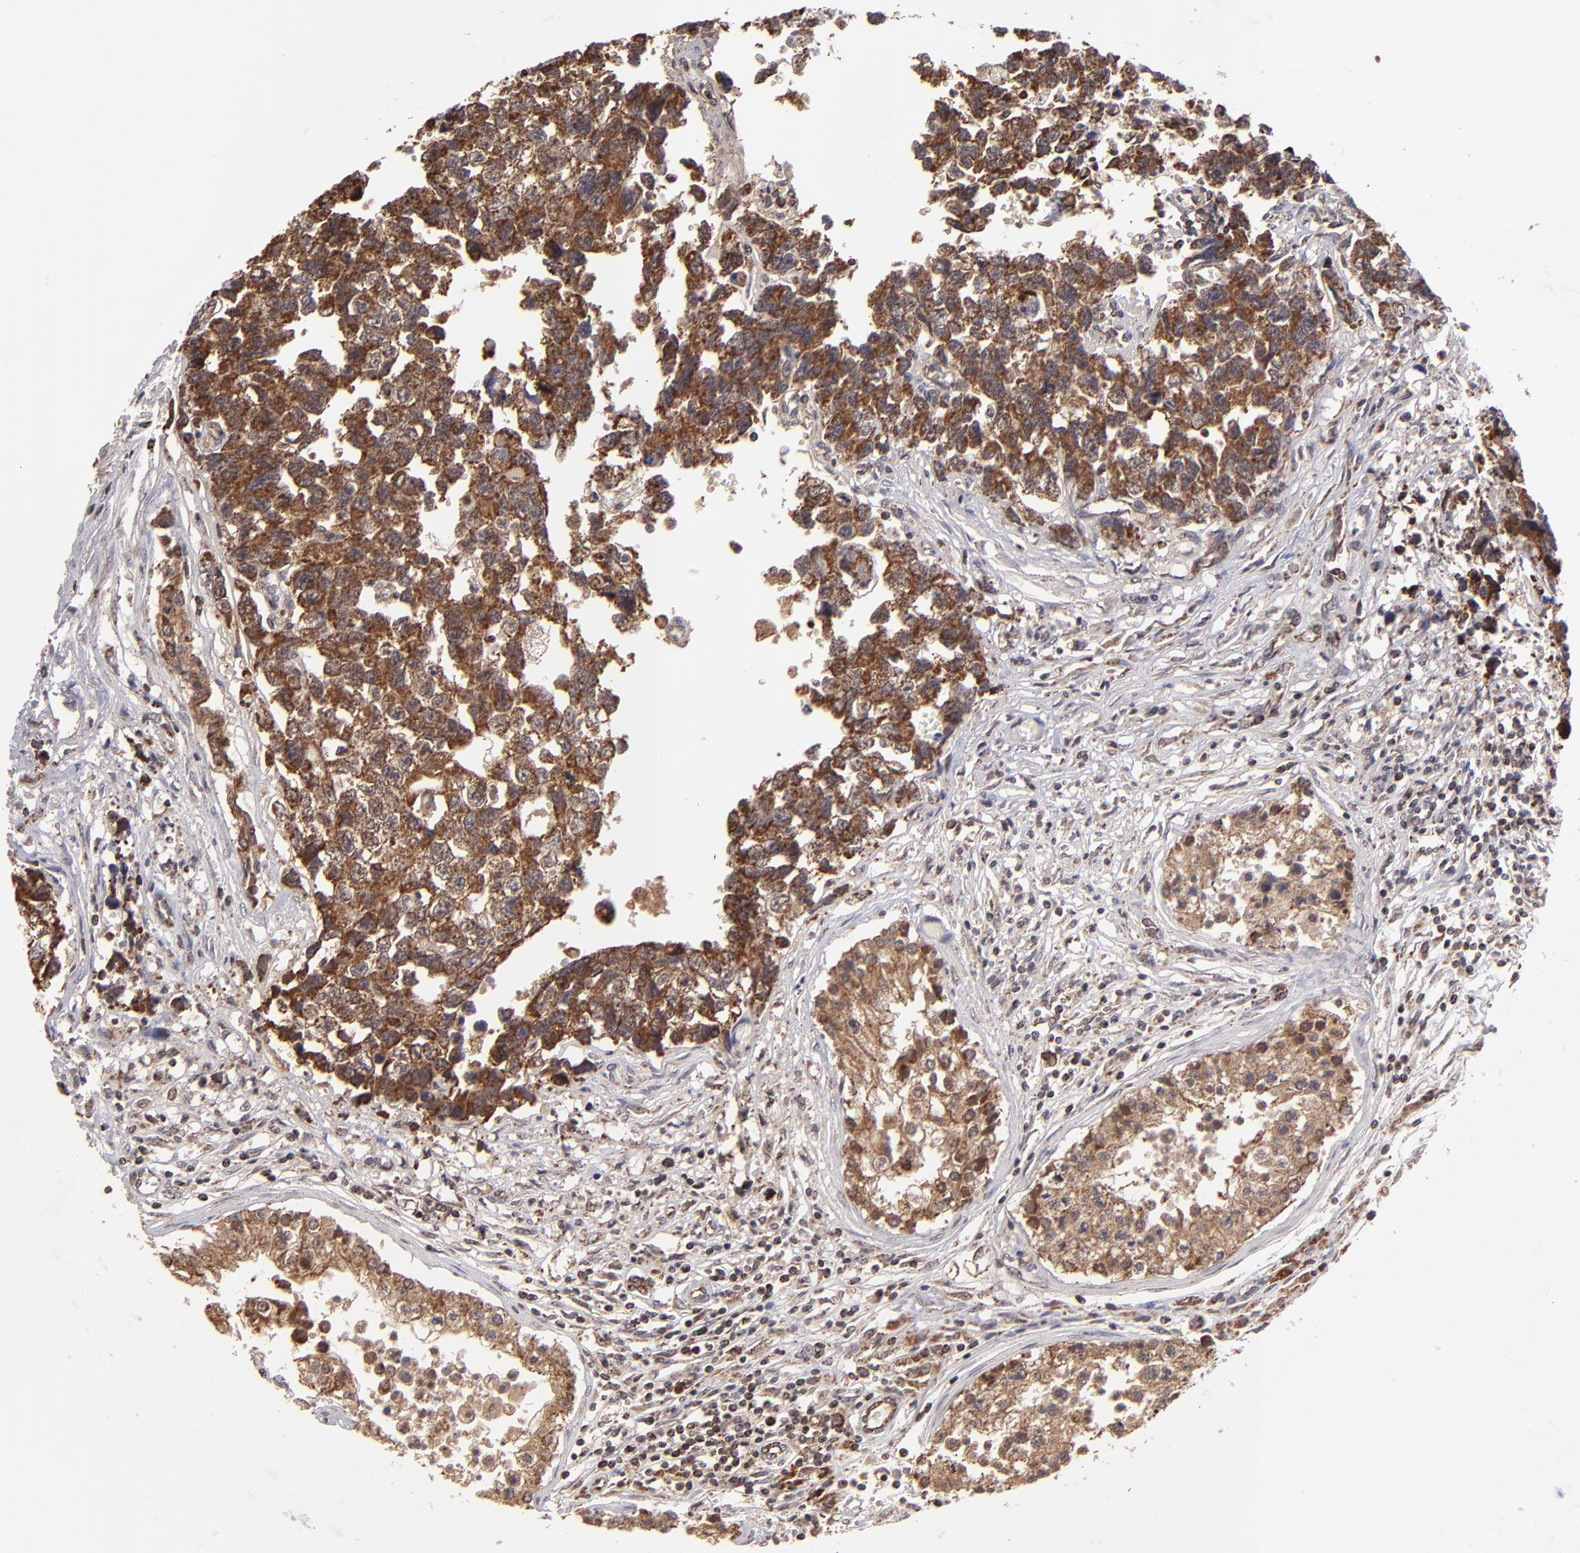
{"staining": {"intensity": "strong", "quantity": ">75%", "location": "cytoplasmic/membranous"}, "tissue": "testis cancer", "cell_type": "Tumor cells", "image_type": "cancer", "snomed": [{"axis": "morphology", "description": "Carcinoma, Embryonal, NOS"}, {"axis": "topography", "description": "Testis"}], "caption": "High-magnification brightfield microscopy of testis cancer (embryonal carcinoma) stained with DAB (3,3'-diaminobenzidine) (brown) and counterstained with hematoxylin (blue). tumor cells exhibit strong cytoplasmic/membranous positivity is identified in about>75% of cells. The protein of interest is stained brown, and the nuclei are stained in blue (DAB IHC with brightfield microscopy, high magnification).", "gene": "SLC15A1", "patient": {"sex": "male", "age": 31}}